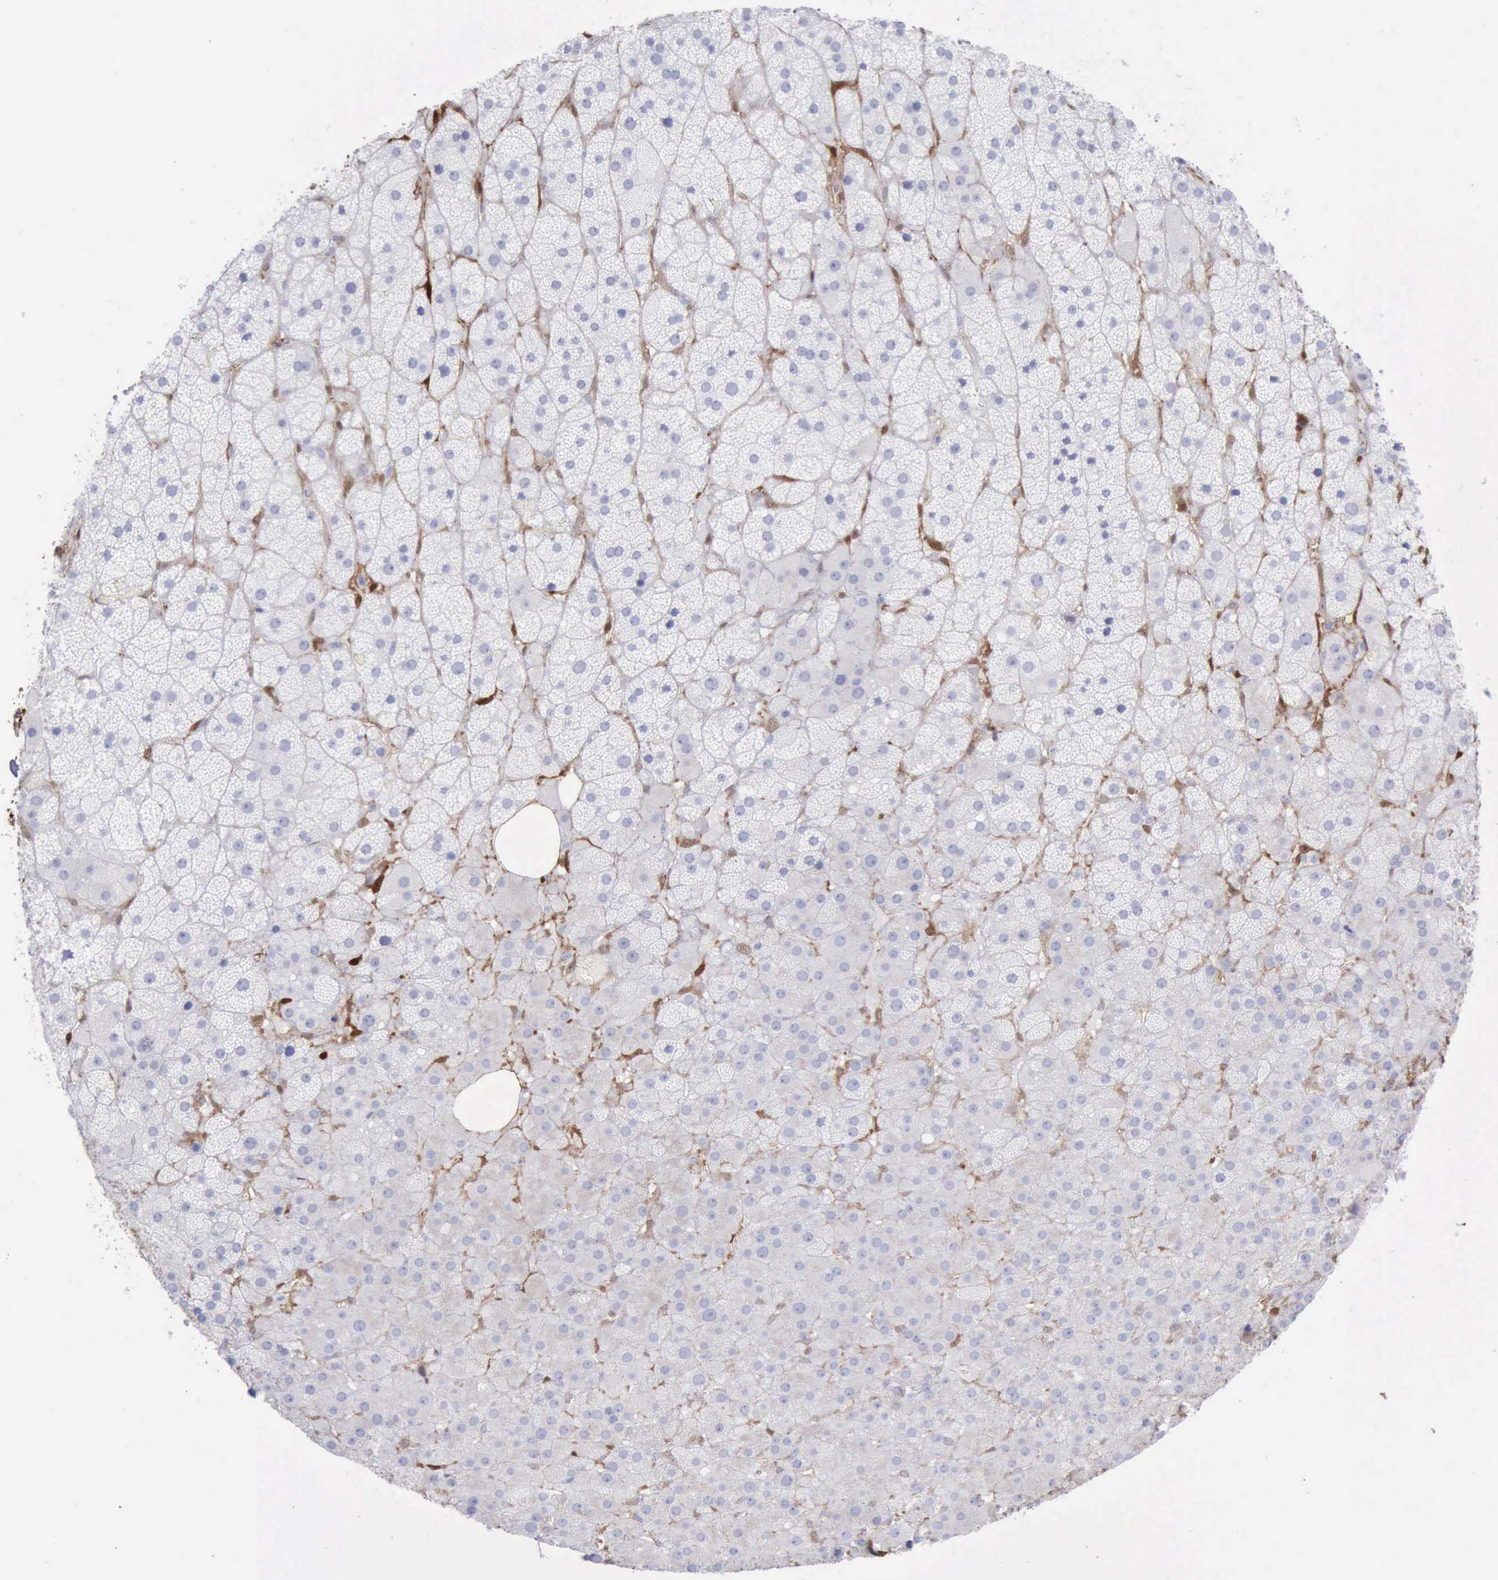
{"staining": {"intensity": "negative", "quantity": "none", "location": "none"}, "tissue": "adrenal gland", "cell_type": "Glandular cells", "image_type": "normal", "snomed": [{"axis": "morphology", "description": "Normal tissue, NOS"}, {"axis": "topography", "description": "Adrenal gland"}], "caption": "DAB immunohistochemical staining of benign adrenal gland exhibits no significant positivity in glandular cells.", "gene": "FHL1", "patient": {"sex": "male", "age": 35}}